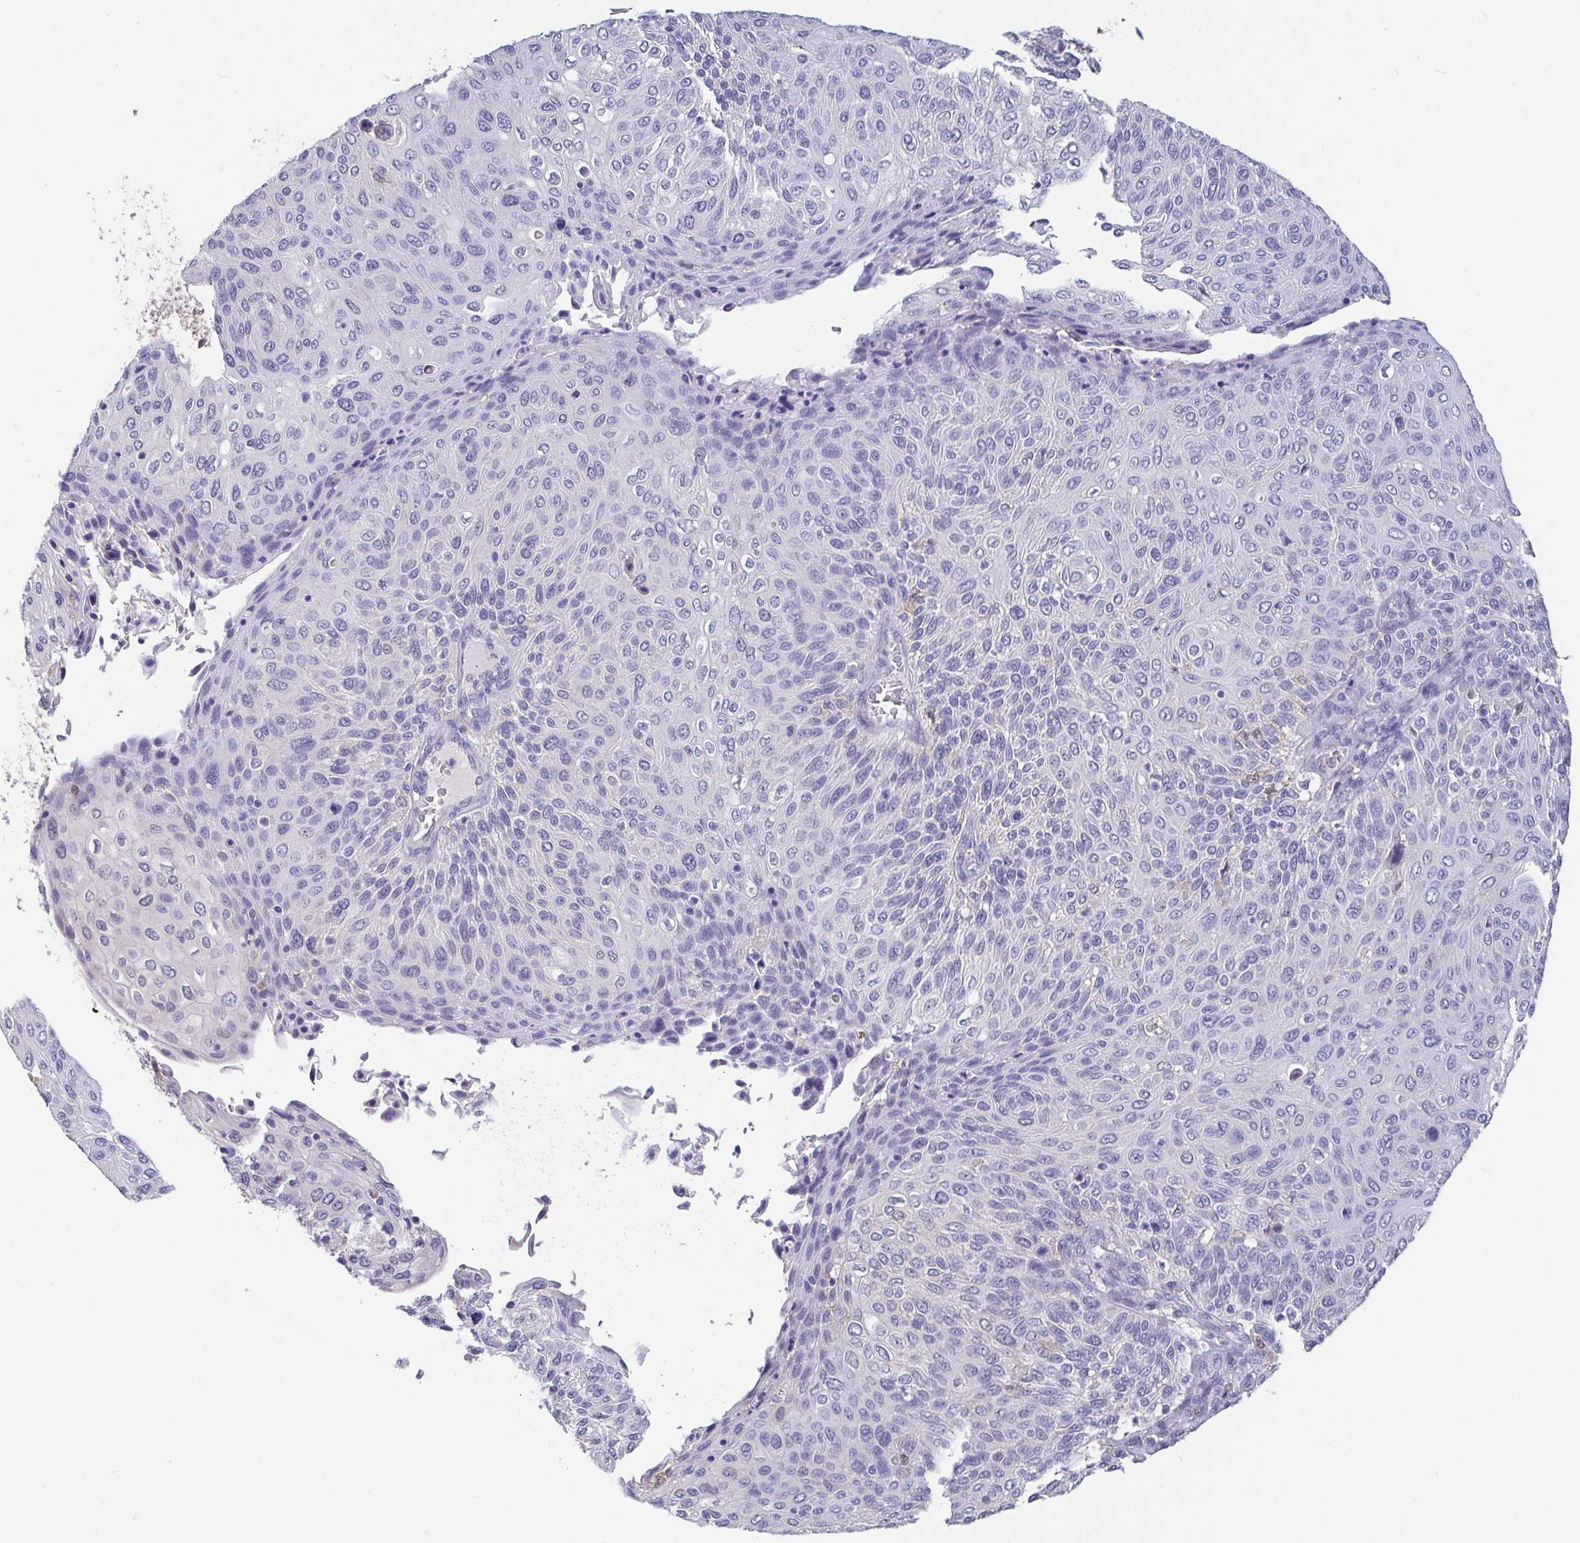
{"staining": {"intensity": "negative", "quantity": "none", "location": "none"}, "tissue": "cervical cancer", "cell_type": "Tumor cells", "image_type": "cancer", "snomed": [{"axis": "morphology", "description": "Squamous cell carcinoma, NOS"}, {"axis": "topography", "description": "Cervix"}], "caption": "Squamous cell carcinoma (cervical) was stained to show a protein in brown. There is no significant expression in tumor cells.", "gene": "IDH1", "patient": {"sex": "female", "age": 31}}